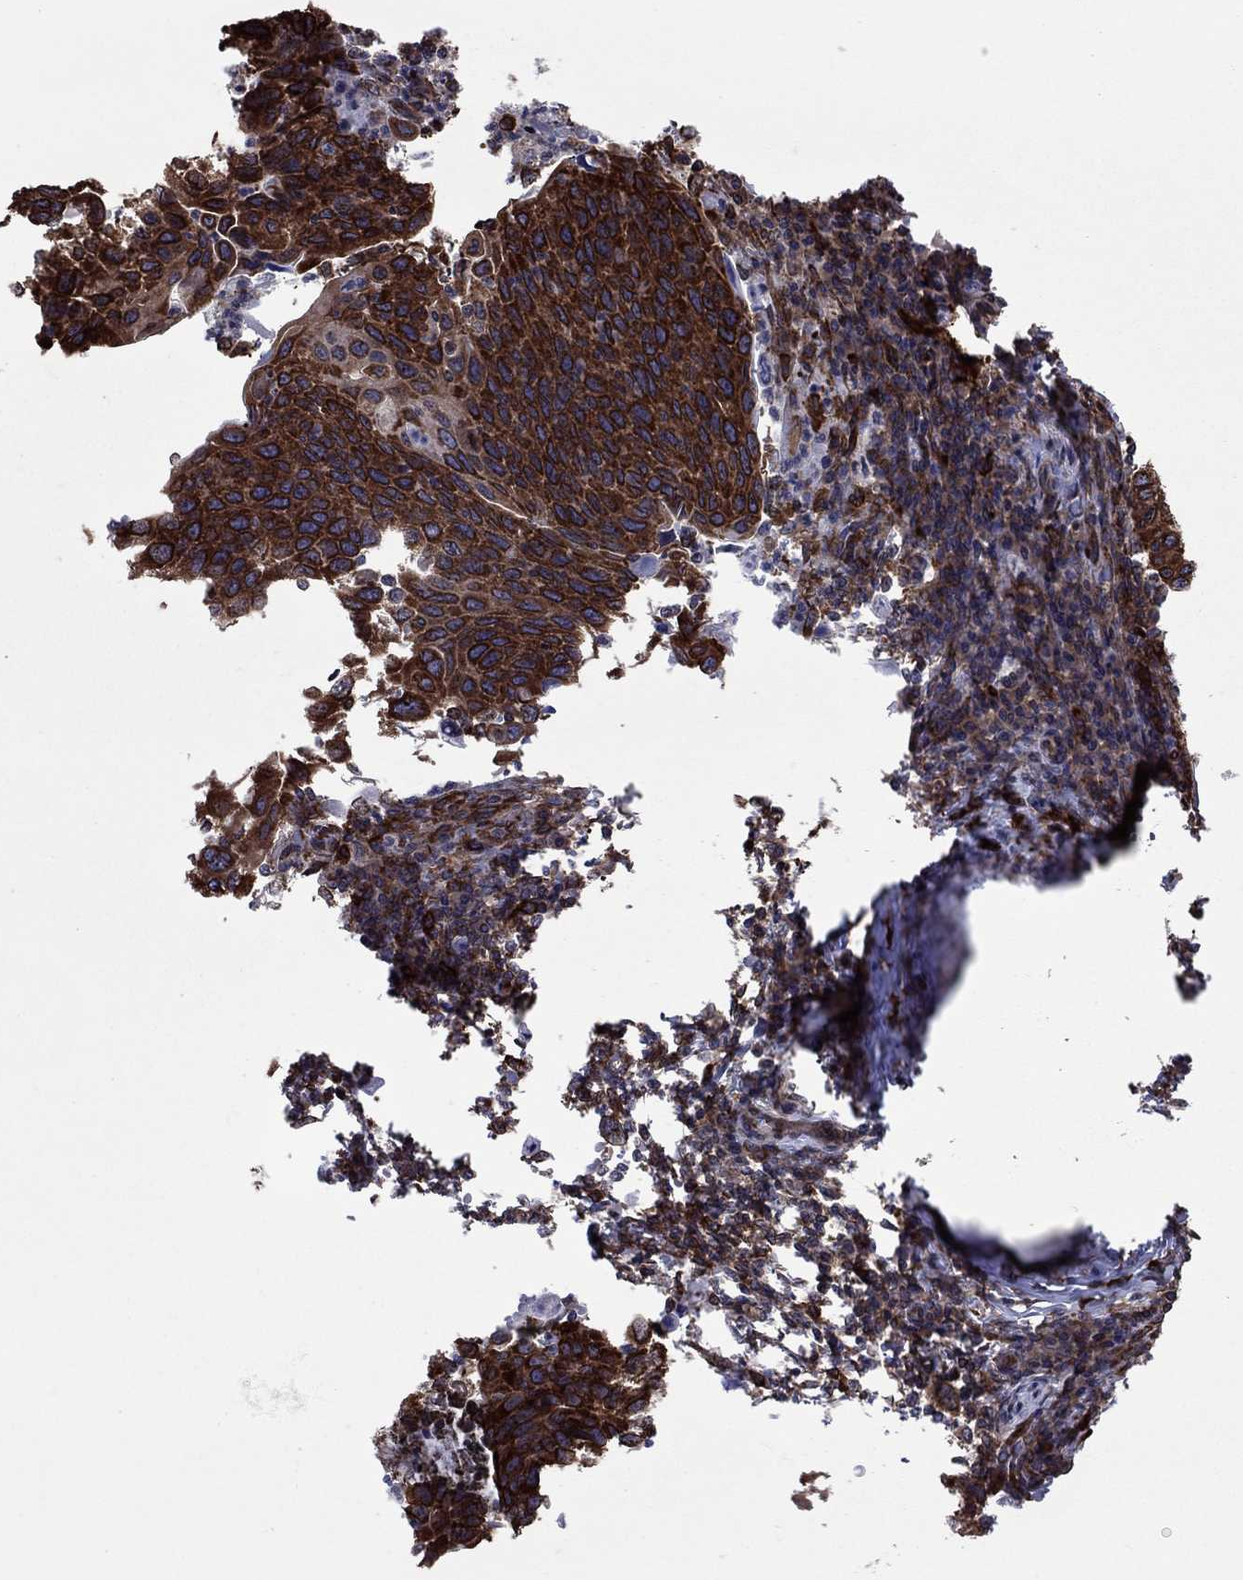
{"staining": {"intensity": "strong", "quantity": ">75%", "location": "cytoplasmic/membranous"}, "tissue": "cervical cancer", "cell_type": "Tumor cells", "image_type": "cancer", "snomed": [{"axis": "morphology", "description": "Squamous cell carcinoma, NOS"}, {"axis": "topography", "description": "Cervix"}], "caption": "An immunohistochemistry (IHC) image of neoplastic tissue is shown. Protein staining in brown shows strong cytoplasmic/membranous positivity in squamous cell carcinoma (cervical) within tumor cells.", "gene": "YBX1", "patient": {"sex": "female", "age": 54}}